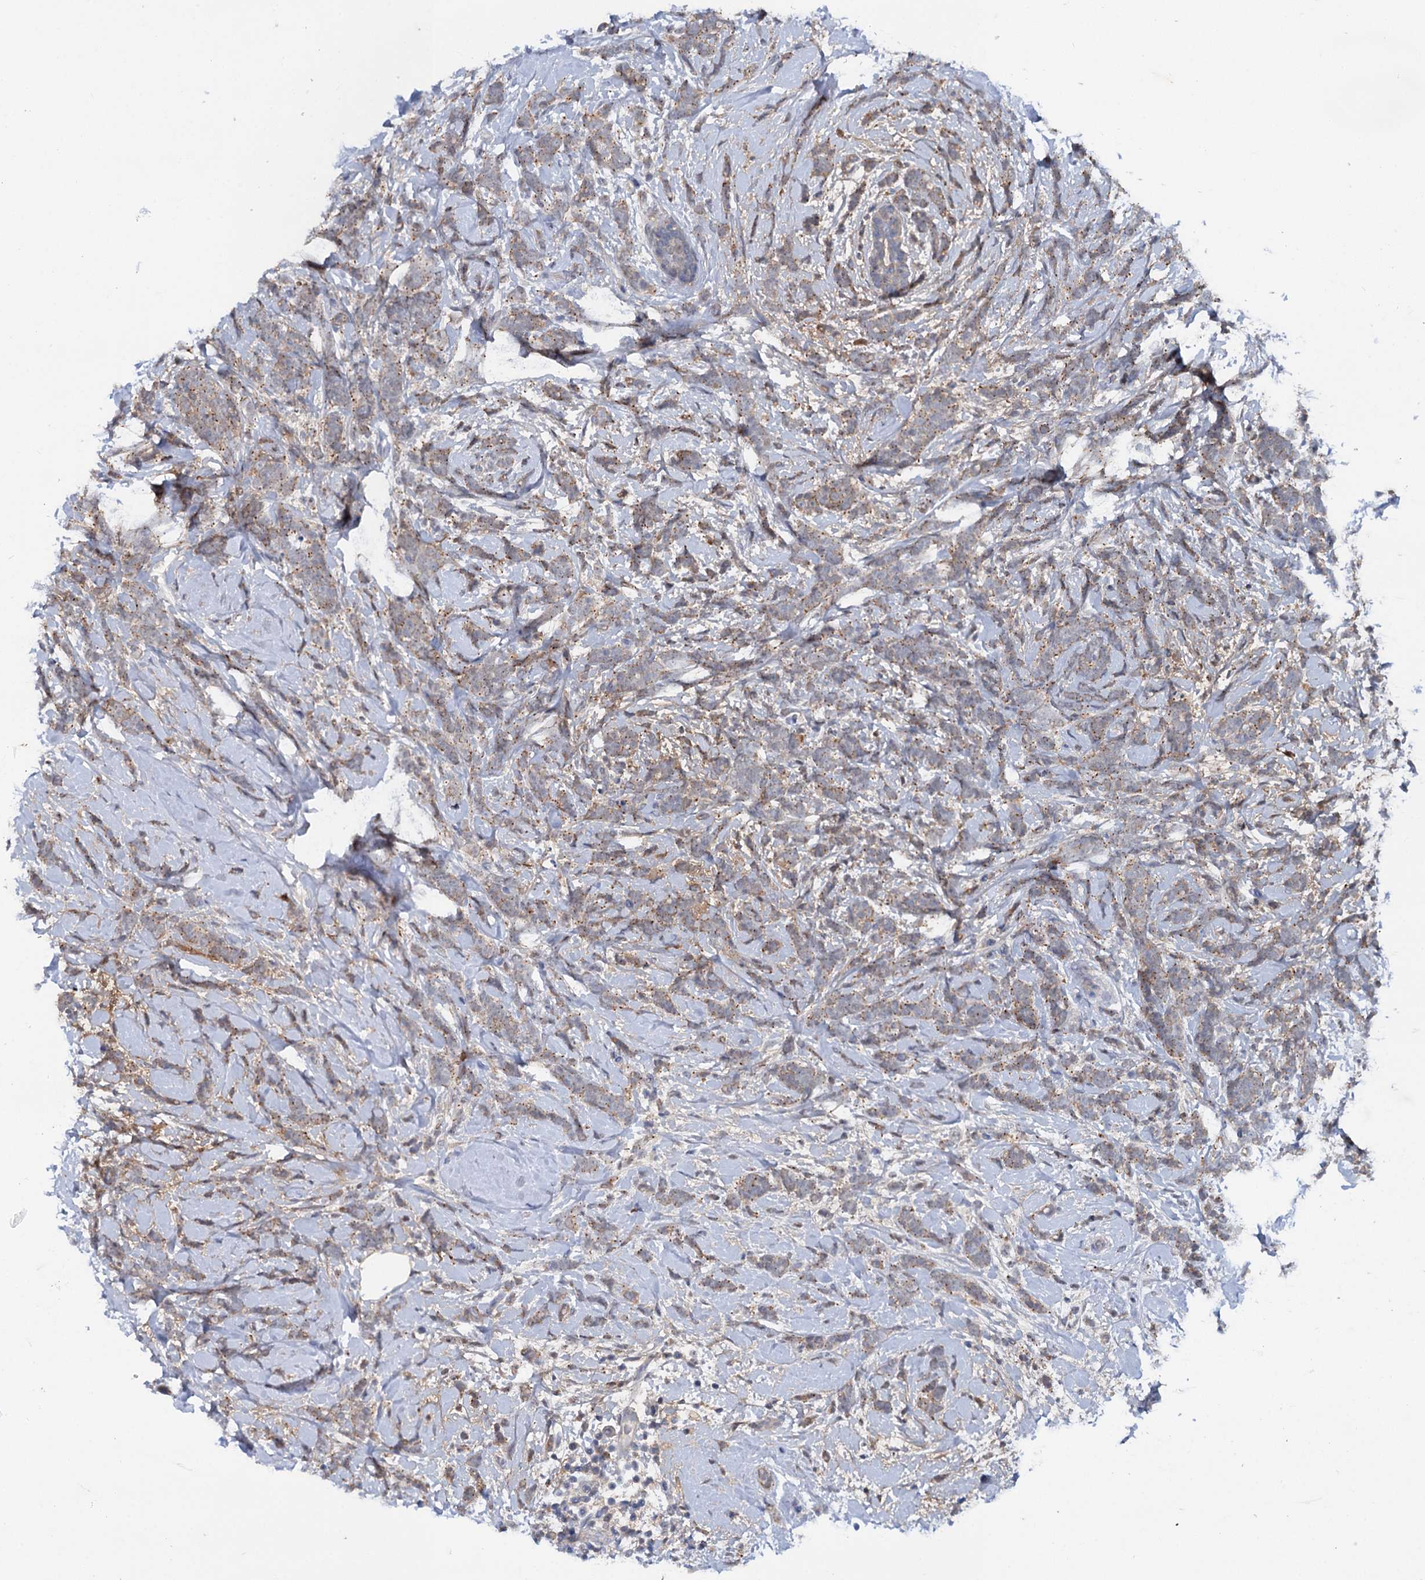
{"staining": {"intensity": "moderate", "quantity": ">75%", "location": "cytoplasmic/membranous"}, "tissue": "breast cancer", "cell_type": "Tumor cells", "image_type": "cancer", "snomed": [{"axis": "morphology", "description": "Lobular carcinoma"}, {"axis": "topography", "description": "Breast"}], "caption": "The immunohistochemical stain highlights moderate cytoplasmic/membranous staining in tumor cells of lobular carcinoma (breast) tissue.", "gene": "MID1IP1", "patient": {"sex": "female", "age": 58}}